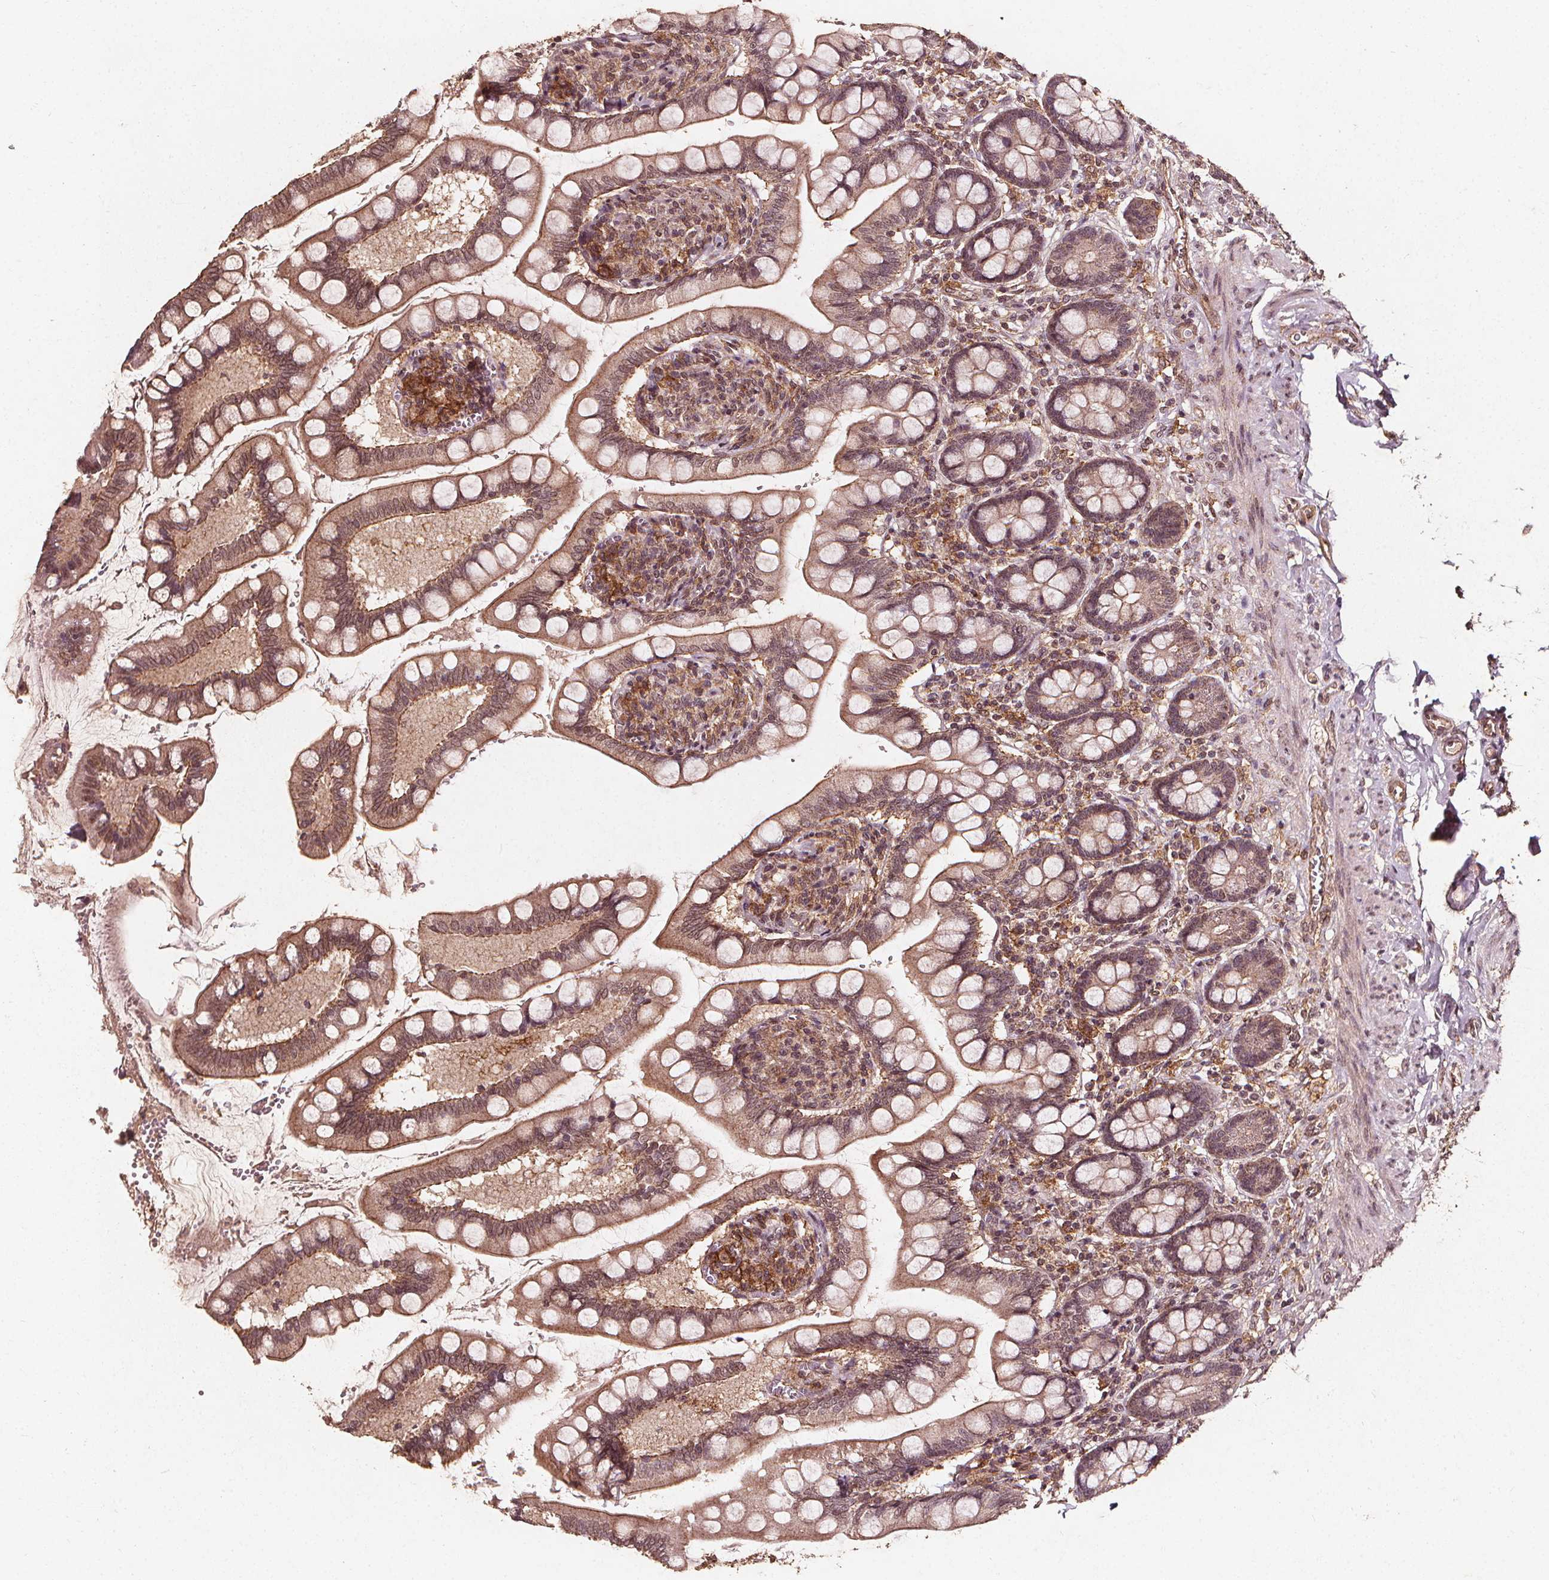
{"staining": {"intensity": "moderate", "quantity": "25%-75%", "location": "cytoplasmic/membranous"}, "tissue": "small intestine", "cell_type": "Glandular cells", "image_type": "normal", "snomed": [{"axis": "morphology", "description": "Normal tissue, NOS"}, {"axis": "topography", "description": "Small intestine"}], "caption": "Immunohistochemical staining of unremarkable human small intestine demonstrates medium levels of moderate cytoplasmic/membranous positivity in approximately 25%-75% of glandular cells. Using DAB (3,3'-diaminobenzidine) (brown) and hematoxylin (blue) stains, captured at high magnification using brightfield microscopy.", "gene": "ABCA1", "patient": {"sex": "female", "age": 56}}